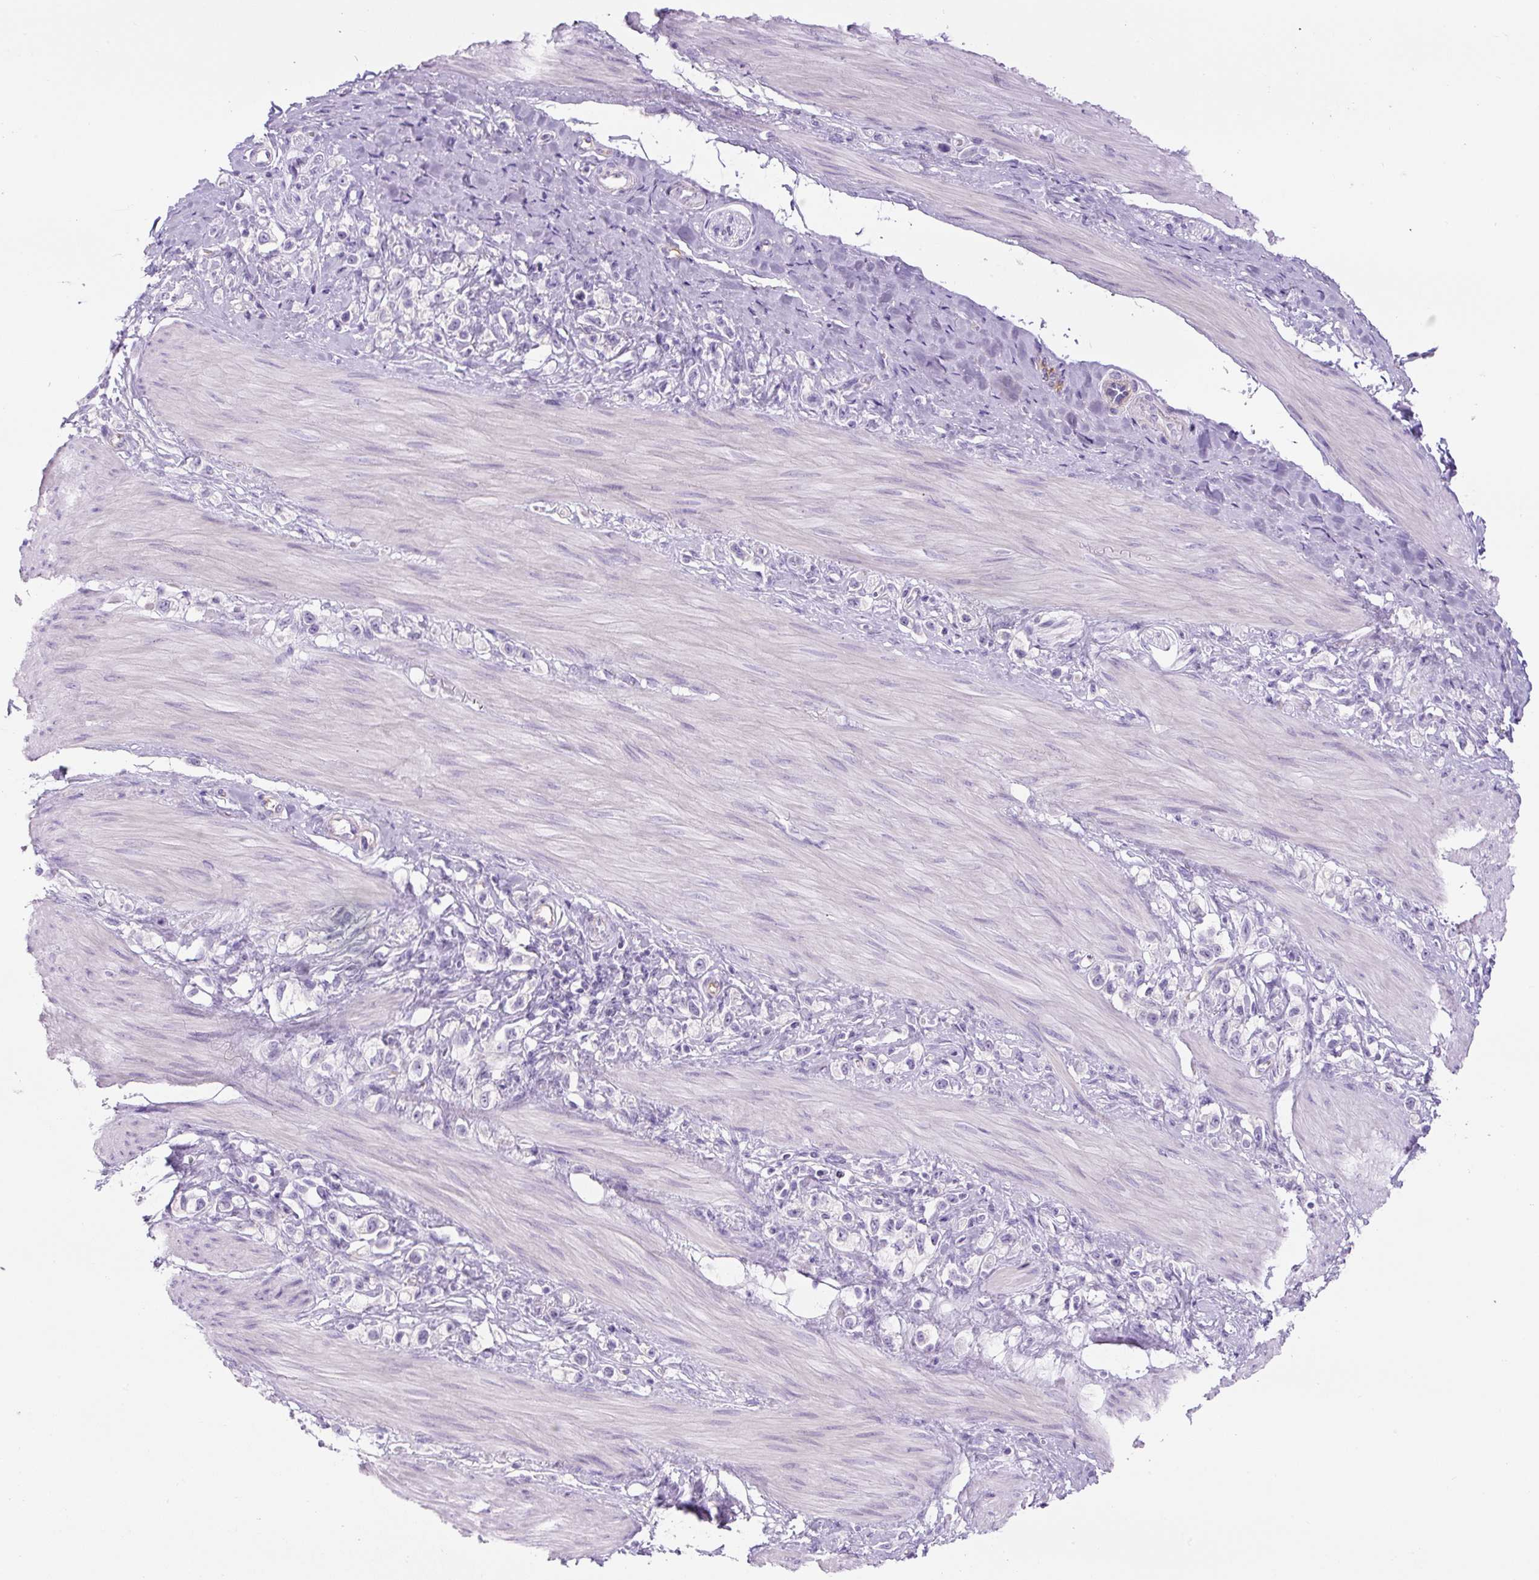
{"staining": {"intensity": "negative", "quantity": "none", "location": "none"}, "tissue": "stomach cancer", "cell_type": "Tumor cells", "image_type": "cancer", "snomed": [{"axis": "morphology", "description": "Adenocarcinoma, NOS"}, {"axis": "topography", "description": "Stomach"}], "caption": "This histopathology image is of stomach cancer (adenocarcinoma) stained with IHC to label a protein in brown with the nuclei are counter-stained blue. There is no staining in tumor cells.", "gene": "RSPO4", "patient": {"sex": "female", "age": 65}}